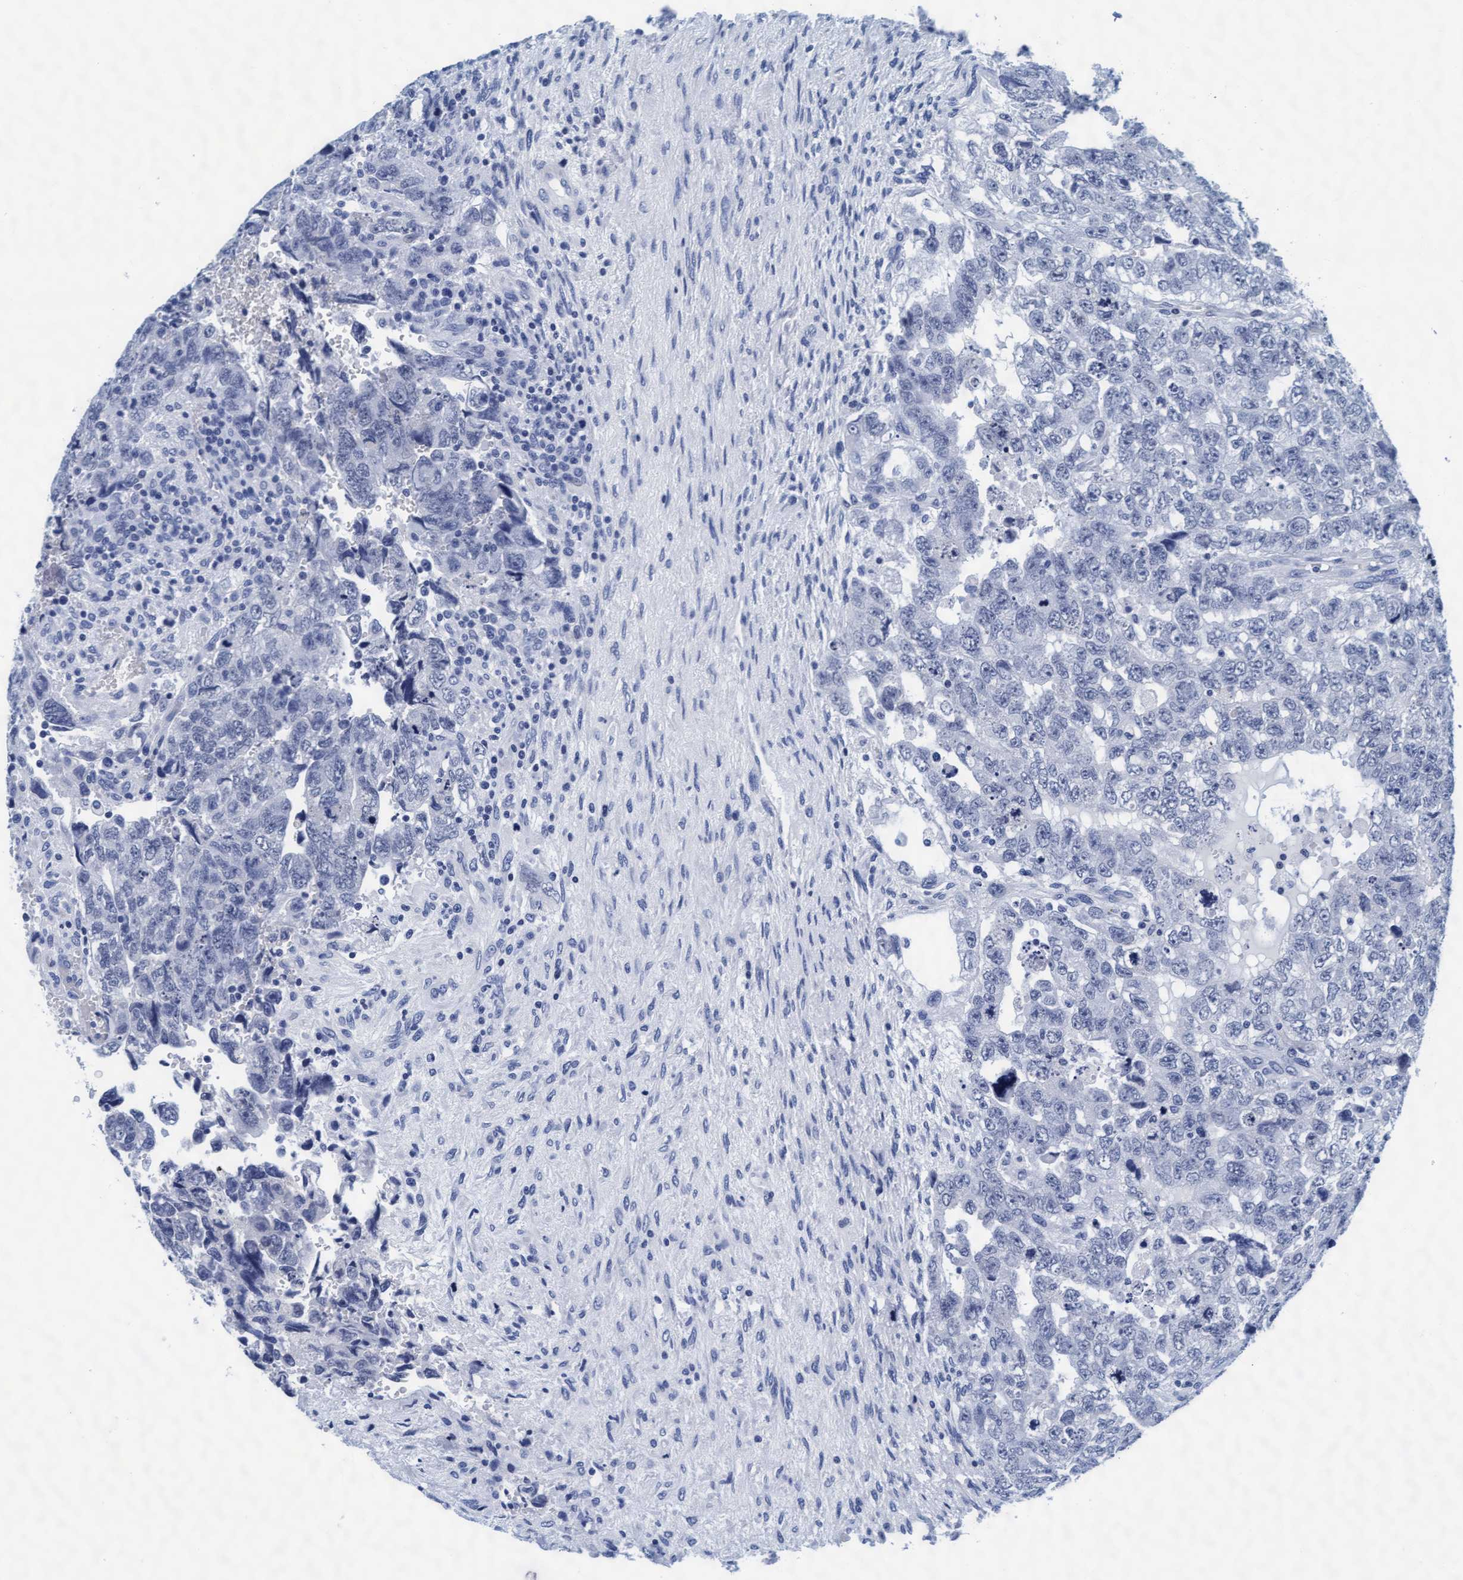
{"staining": {"intensity": "negative", "quantity": "none", "location": "none"}, "tissue": "testis cancer", "cell_type": "Tumor cells", "image_type": "cancer", "snomed": [{"axis": "morphology", "description": "Carcinoma, Embryonal, NOS"}, {"axis": "topography", "description": "Testis"}], "caption": "Image shows no significant protein expression in tumor cells of embryonal carcinoma (testis). Brightfield microscopy of immunohistochemistry (IHC) stained with DAB (brown) and hematoxylin (blue), captured at high magnification.", "gene": "ARSG", "patient": {"sex": "male", "age": 36}}